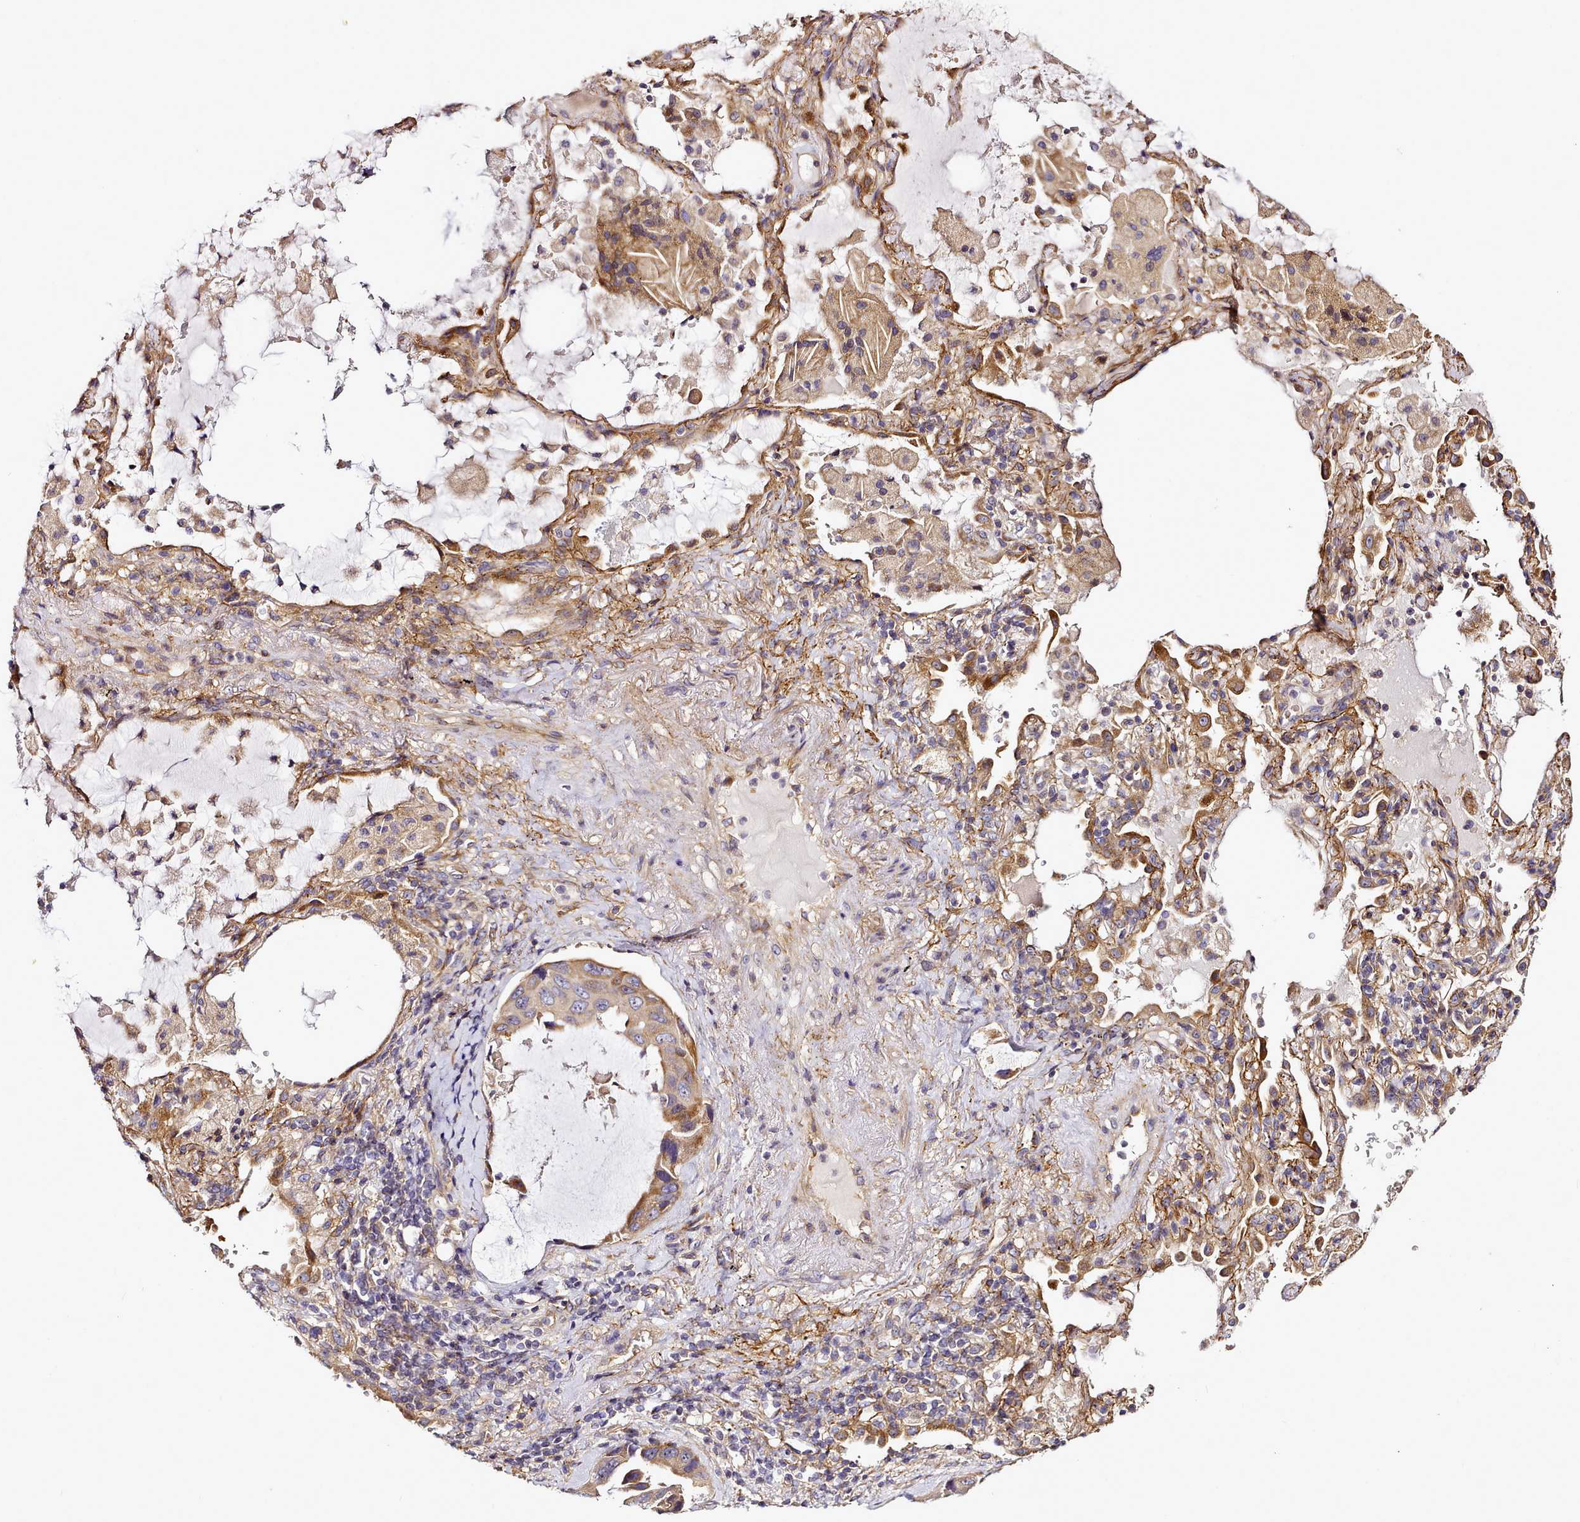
{"staining": {"intensity": "moderate", "quantity": "25%-75%", "location": "cytoplasmic/membranous"}, "tissue": "lung cancer", "cell_type": "Tumor cells", "image_type": "cancer", "snomed": [{"axis": "morphology", "description": "Squamous cell carcinoma, NOS"}, {"axis": "topography", "description": "Lung"}], "caption": "Protein expression analysis of squamous cell carcinoma (lung) exhibits moderate cytoplasmic/membranous positivity in approximately 25%-75% of tumor cells.", "gene": "NBPF1", "patient": {"sex": "female", "age": 73}}